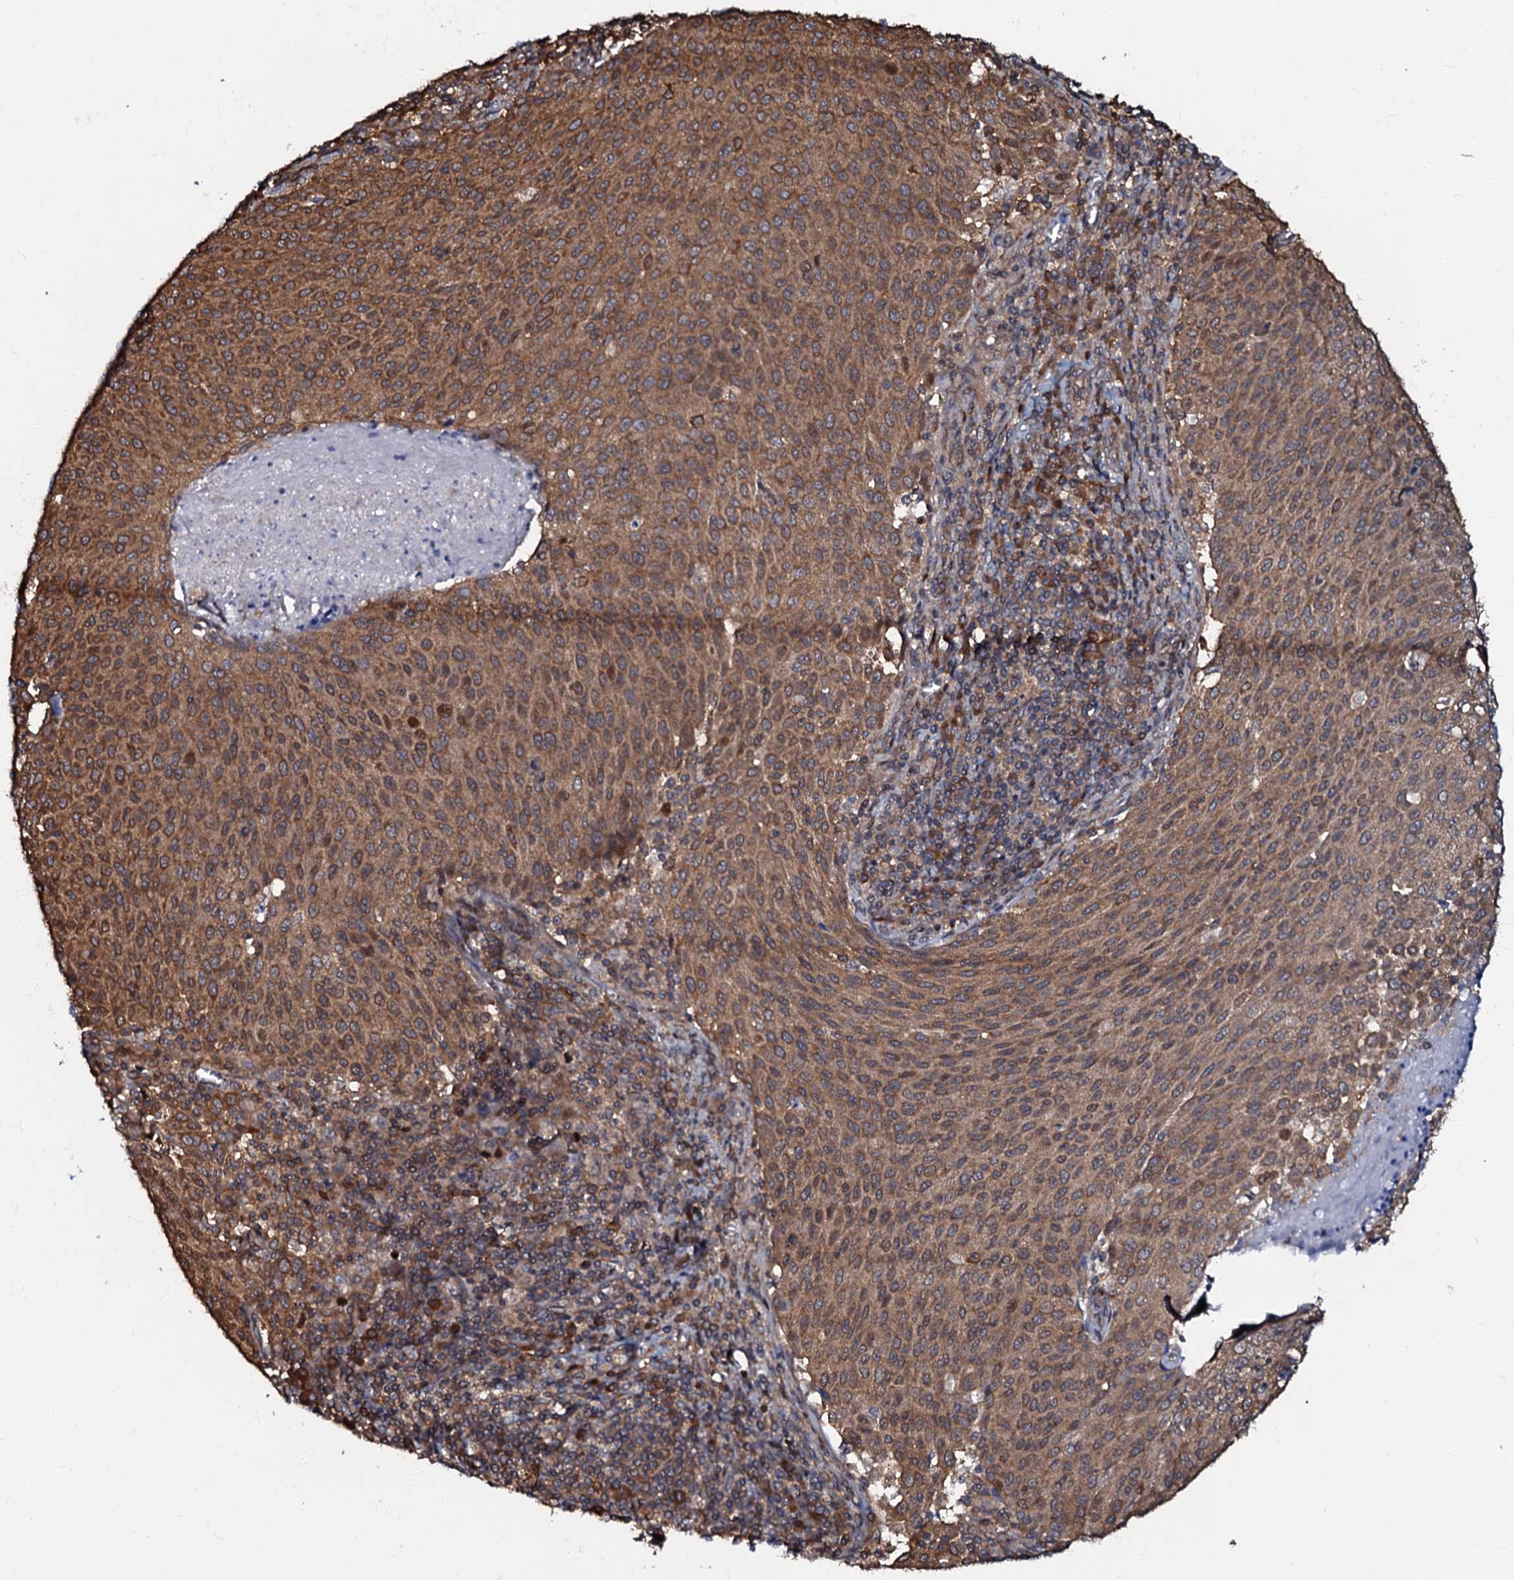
{"staining": {"intensity": "moderate", "quantity": ">75%", "location": "cytoplasmic/membranous,nuclear"}, "tissue": "cervical cancer", "cell_type": "Tumor cells", "image_type": "cancer", "snomed": [{"axis": "morphology", "description": "Squamous cell carcinoma, NOS"}, {"axis": "topography", "description": "Cervix"}], "caption": "This micrograph reveals IHC staining of human cervical squamous cell carcinoma, with medium moderate cytoplasmic/membranous and nuclear staining in about >75% of tumor cells.", "gene": "OSBP", "patient": {"sex": "female", "age": 46}}